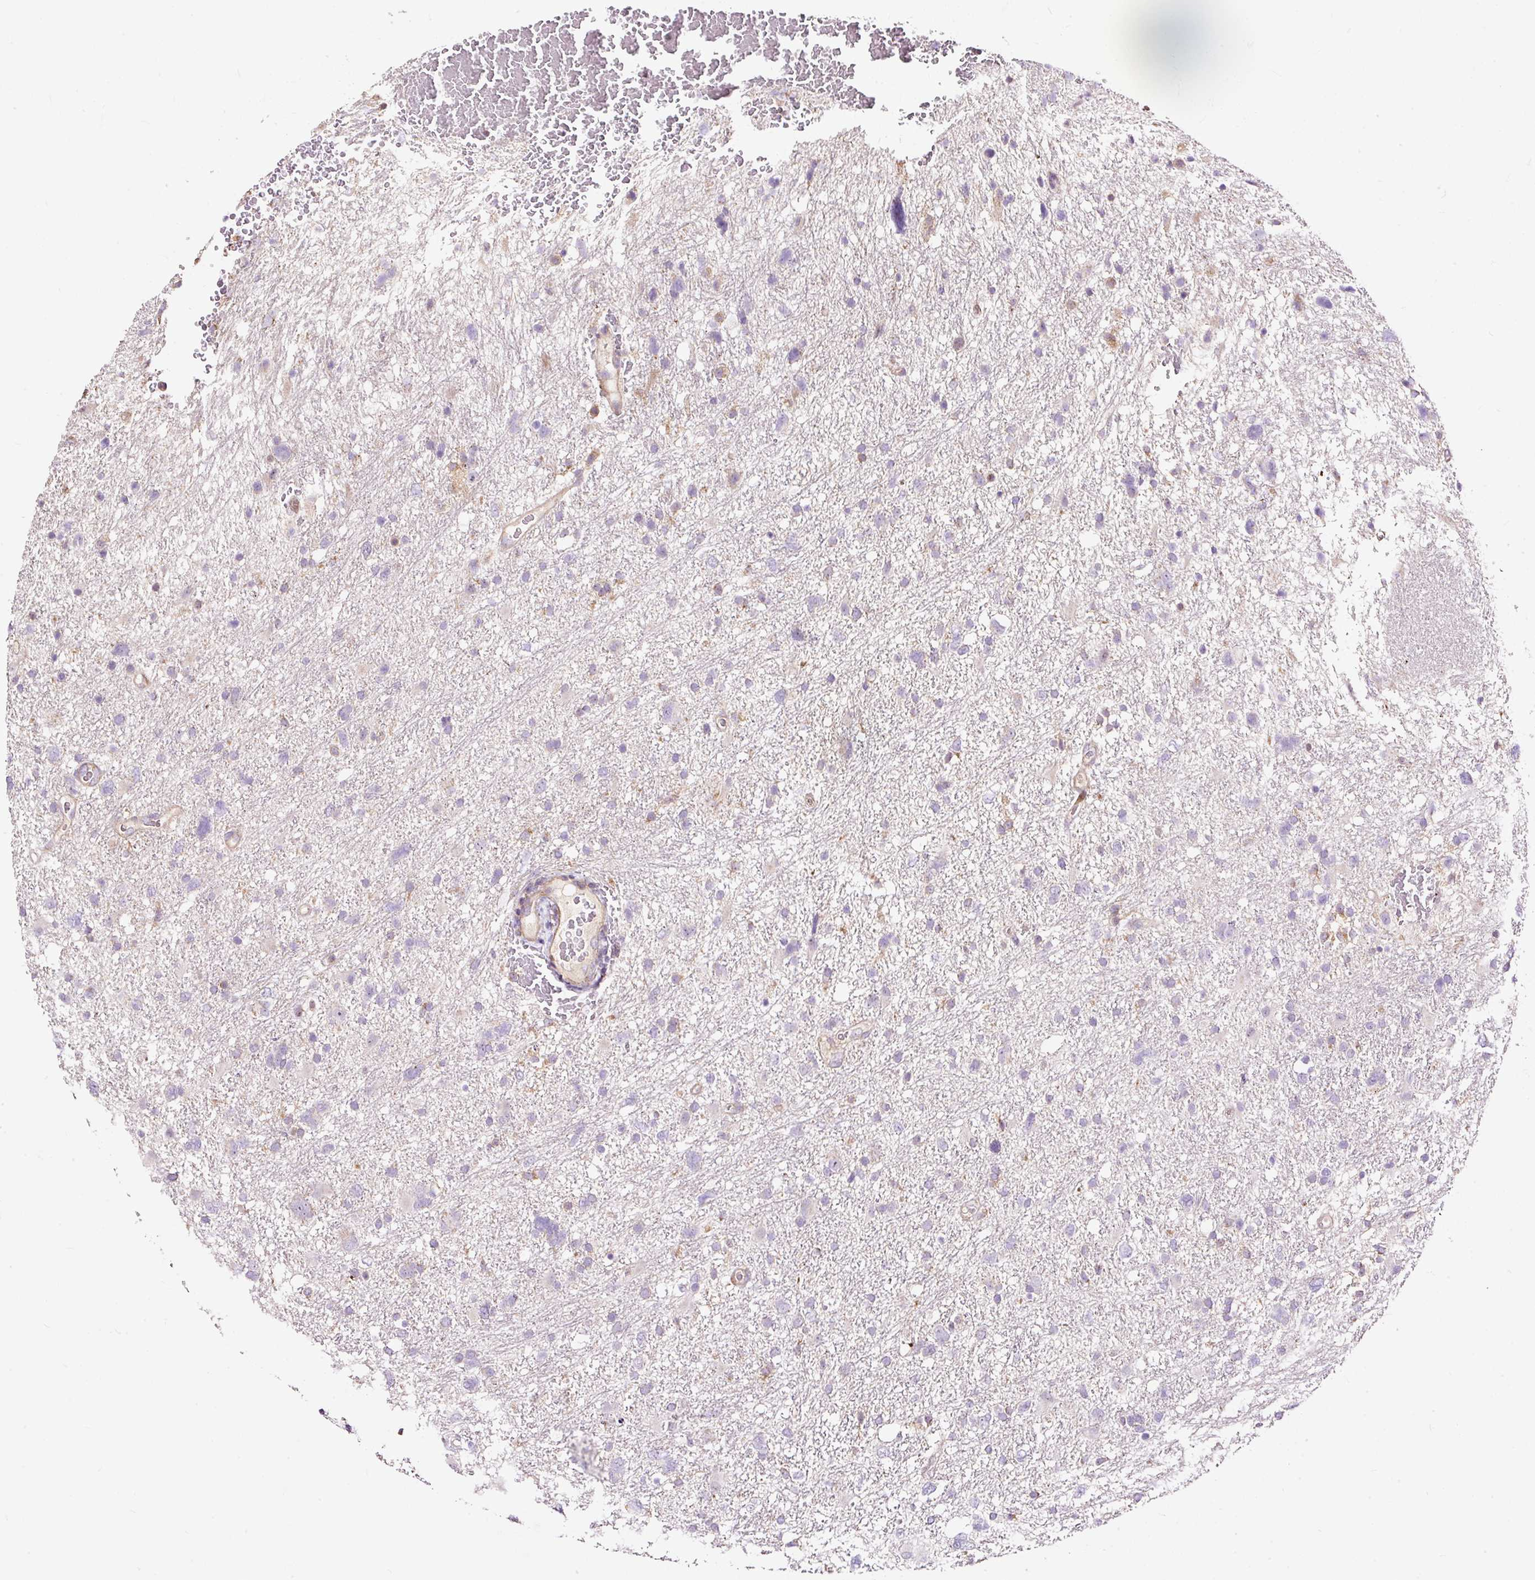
{"staining": {"intensity": "negative", "quantity": "none", "location": "none"}, "tissue": "glioma", "cell_type": "Tumor cells", "image_type": "cancer", "snomed": [{"axis": "morphology", "description": "Glioma, malignant, High grade"}, {"axis": "topography", "description": "Brain"}], "caption": "Tumor cells are negative for protein expression in human glioma.", "gene": "BOLA3", "patient": {"sex": "male", "age": 61}}